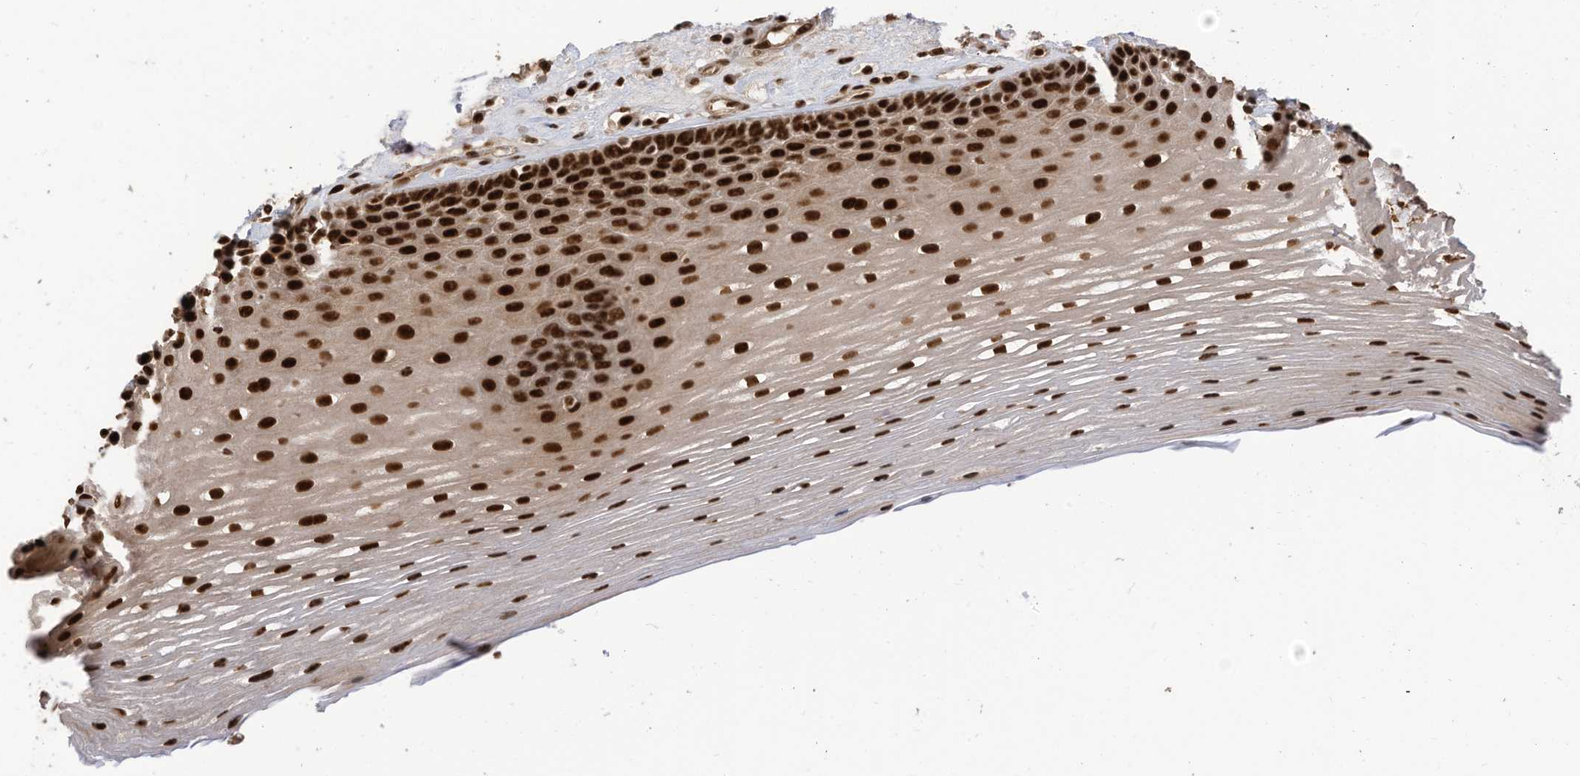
{"staining": {"intensity": "strong", "quantity": ">75%", "location": "nuclear"}, "tissue": "esophagus", "cell_type": "Squamous epithelial cells", "image_type": "normal", "snomed": [{"axis": "morphology", "description": "Normal tissue, NOS"}, {"axis": "topography", "description": "Esophagus"}], "caption": "About >75% of squamous epithelial cells in benign human esophagus show strong nuclear protein staining as visualized by brown immunohistochemical staining.", "gene": "SF3A3", "patient": {"sex": "male", "age": 62}}